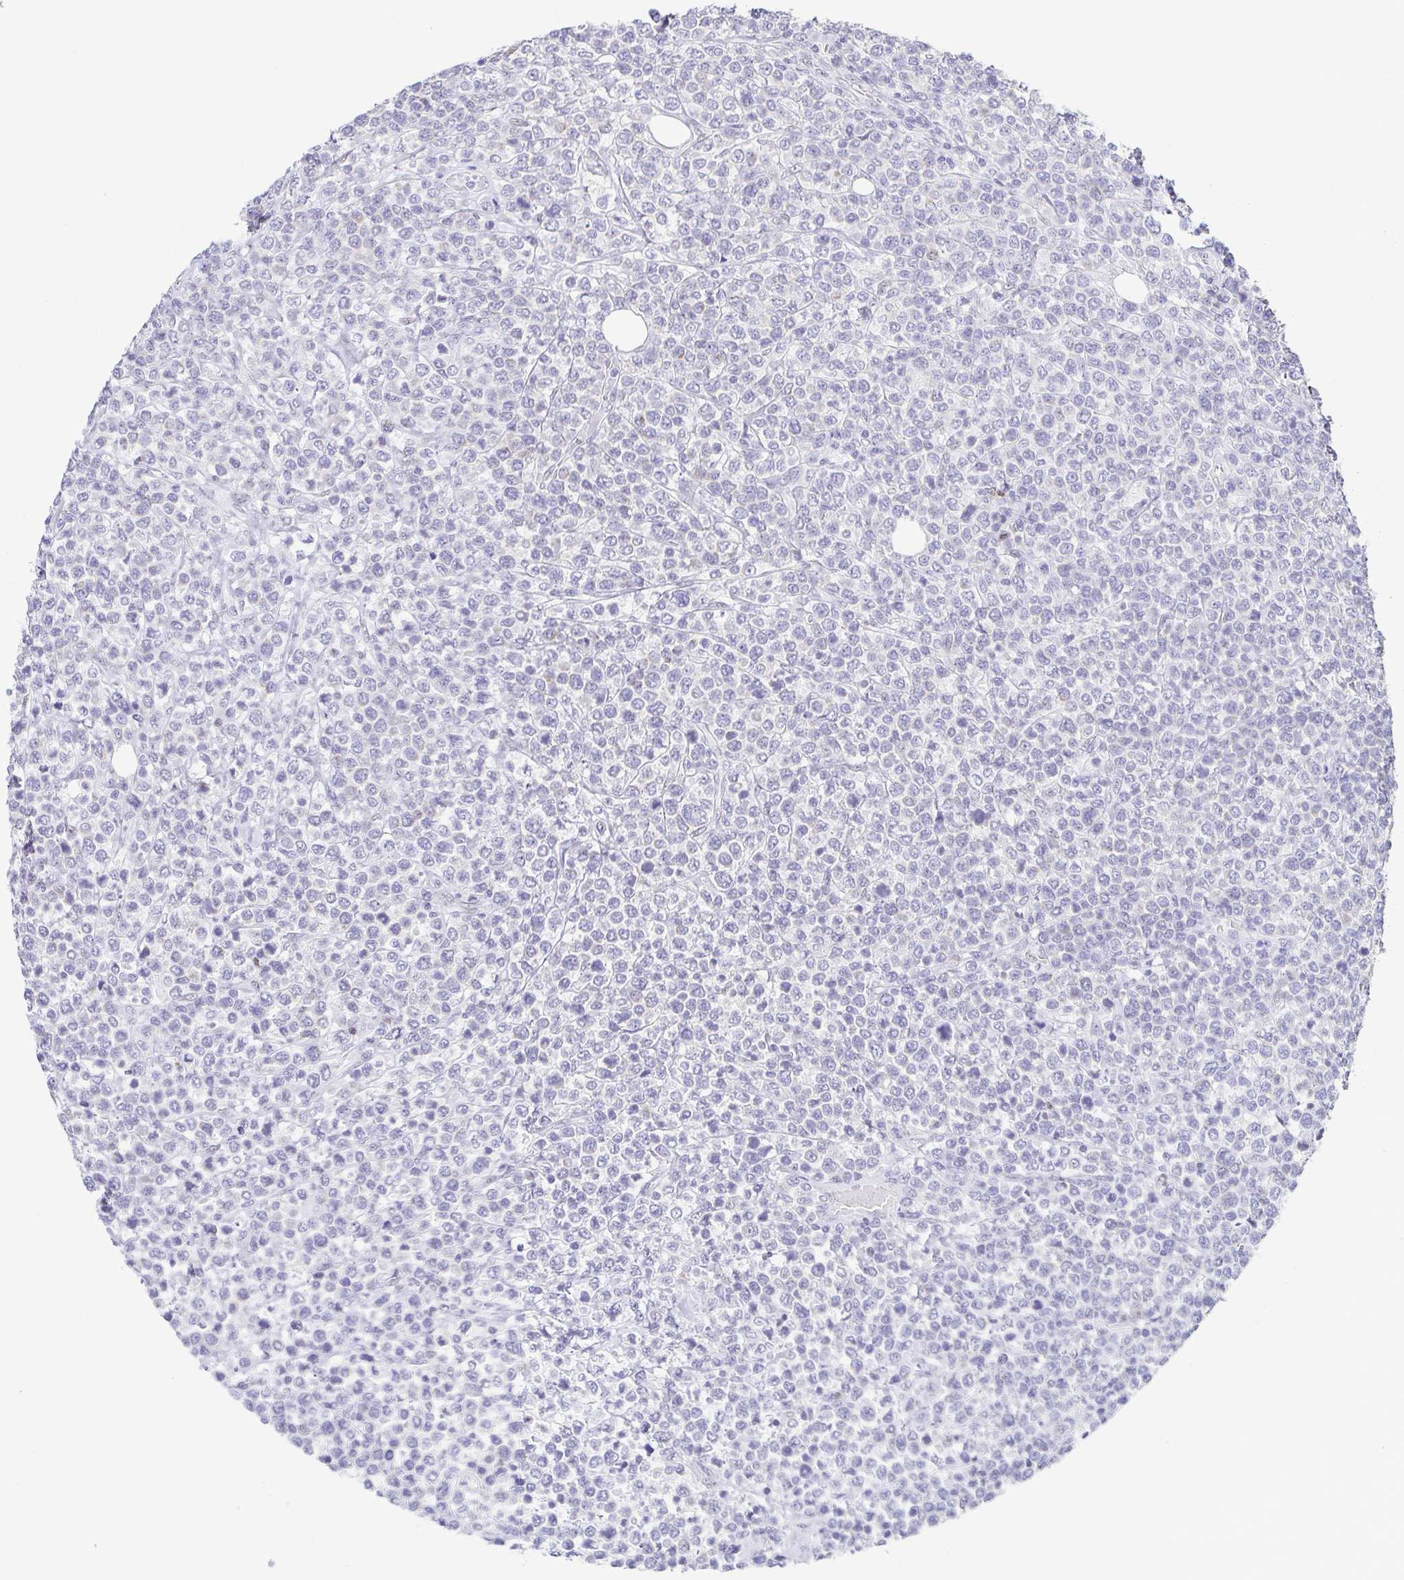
{"staining": {"intensity": "negative", "quantity": "none", "location": "none"}, "tissue": "lymphoma", "cell_type": "Tumor cells", "image_type": "cancer", "snomed": [{"axis": "morphology", "description": "Malignant lymphoma, non-Hodgkin's type, High grade"}, {"axis": "topography", "description": "Soft tissue"}], "caption": "Immunohistochemistry (IHC) histopathology image of human lymphoma stained for a protein (brown), which exhibits no staining in tumor cells. Nuclei are stained in blue.", "gene": "TCF3", "patient": {"sex": "female", "age": 56}}